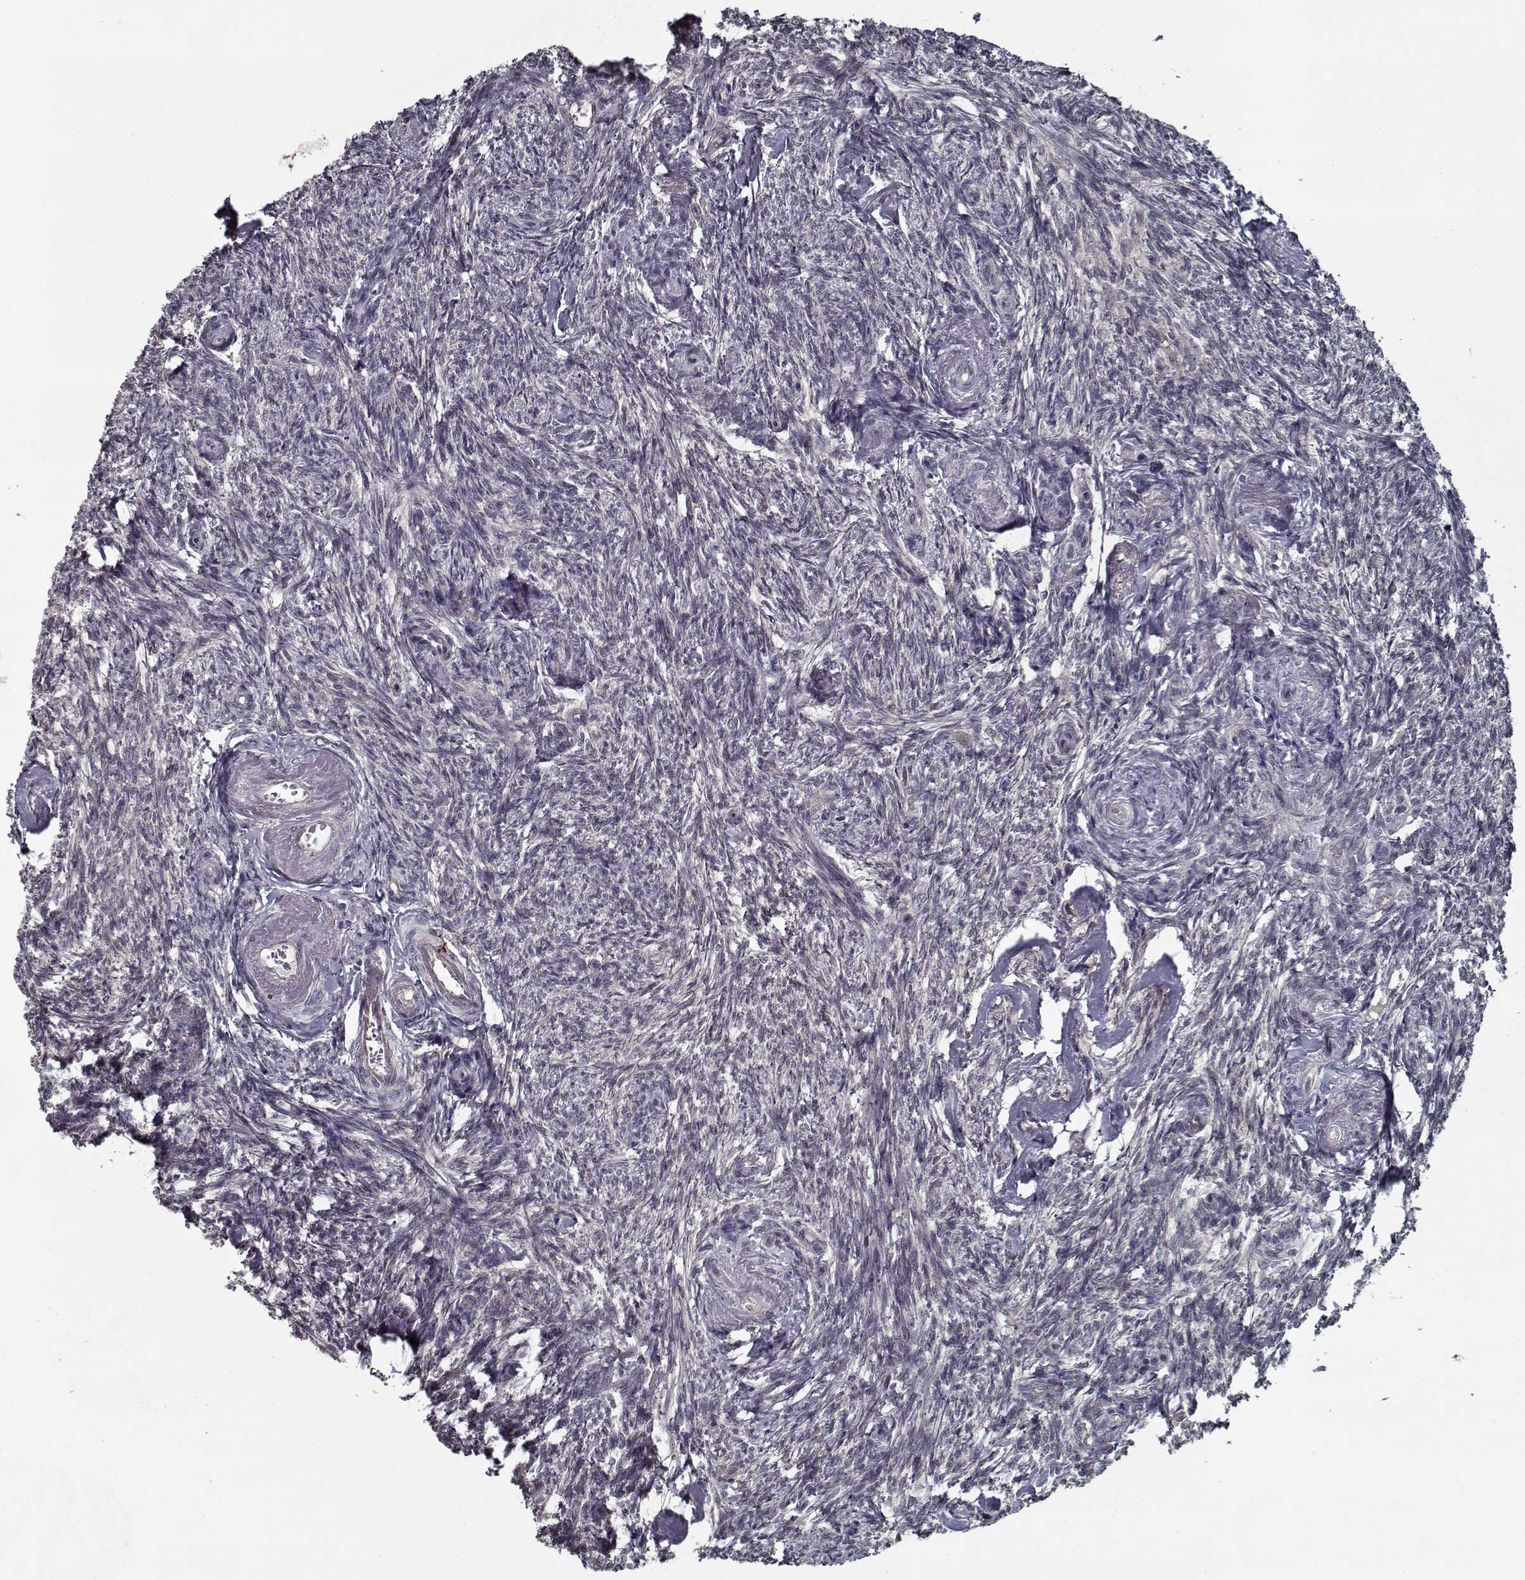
{"staining": {"intensity": "negative", "quantity": "none", "location": "none"}, "tissue": "ovary", "cell_type": "Follicle cells", "image_type": "normal", "snomed": [{"axis": "morphology", "description": "Normal tissue, NOS"}, {"axis": "topography", "description": "Ovary"}], "caption": "Ovary stained for a protein using immunohistochemistry (IHC) shows no positivity follicle cells.", "gene": "NLK", "patient": {"sex": "female", "age": 72}}